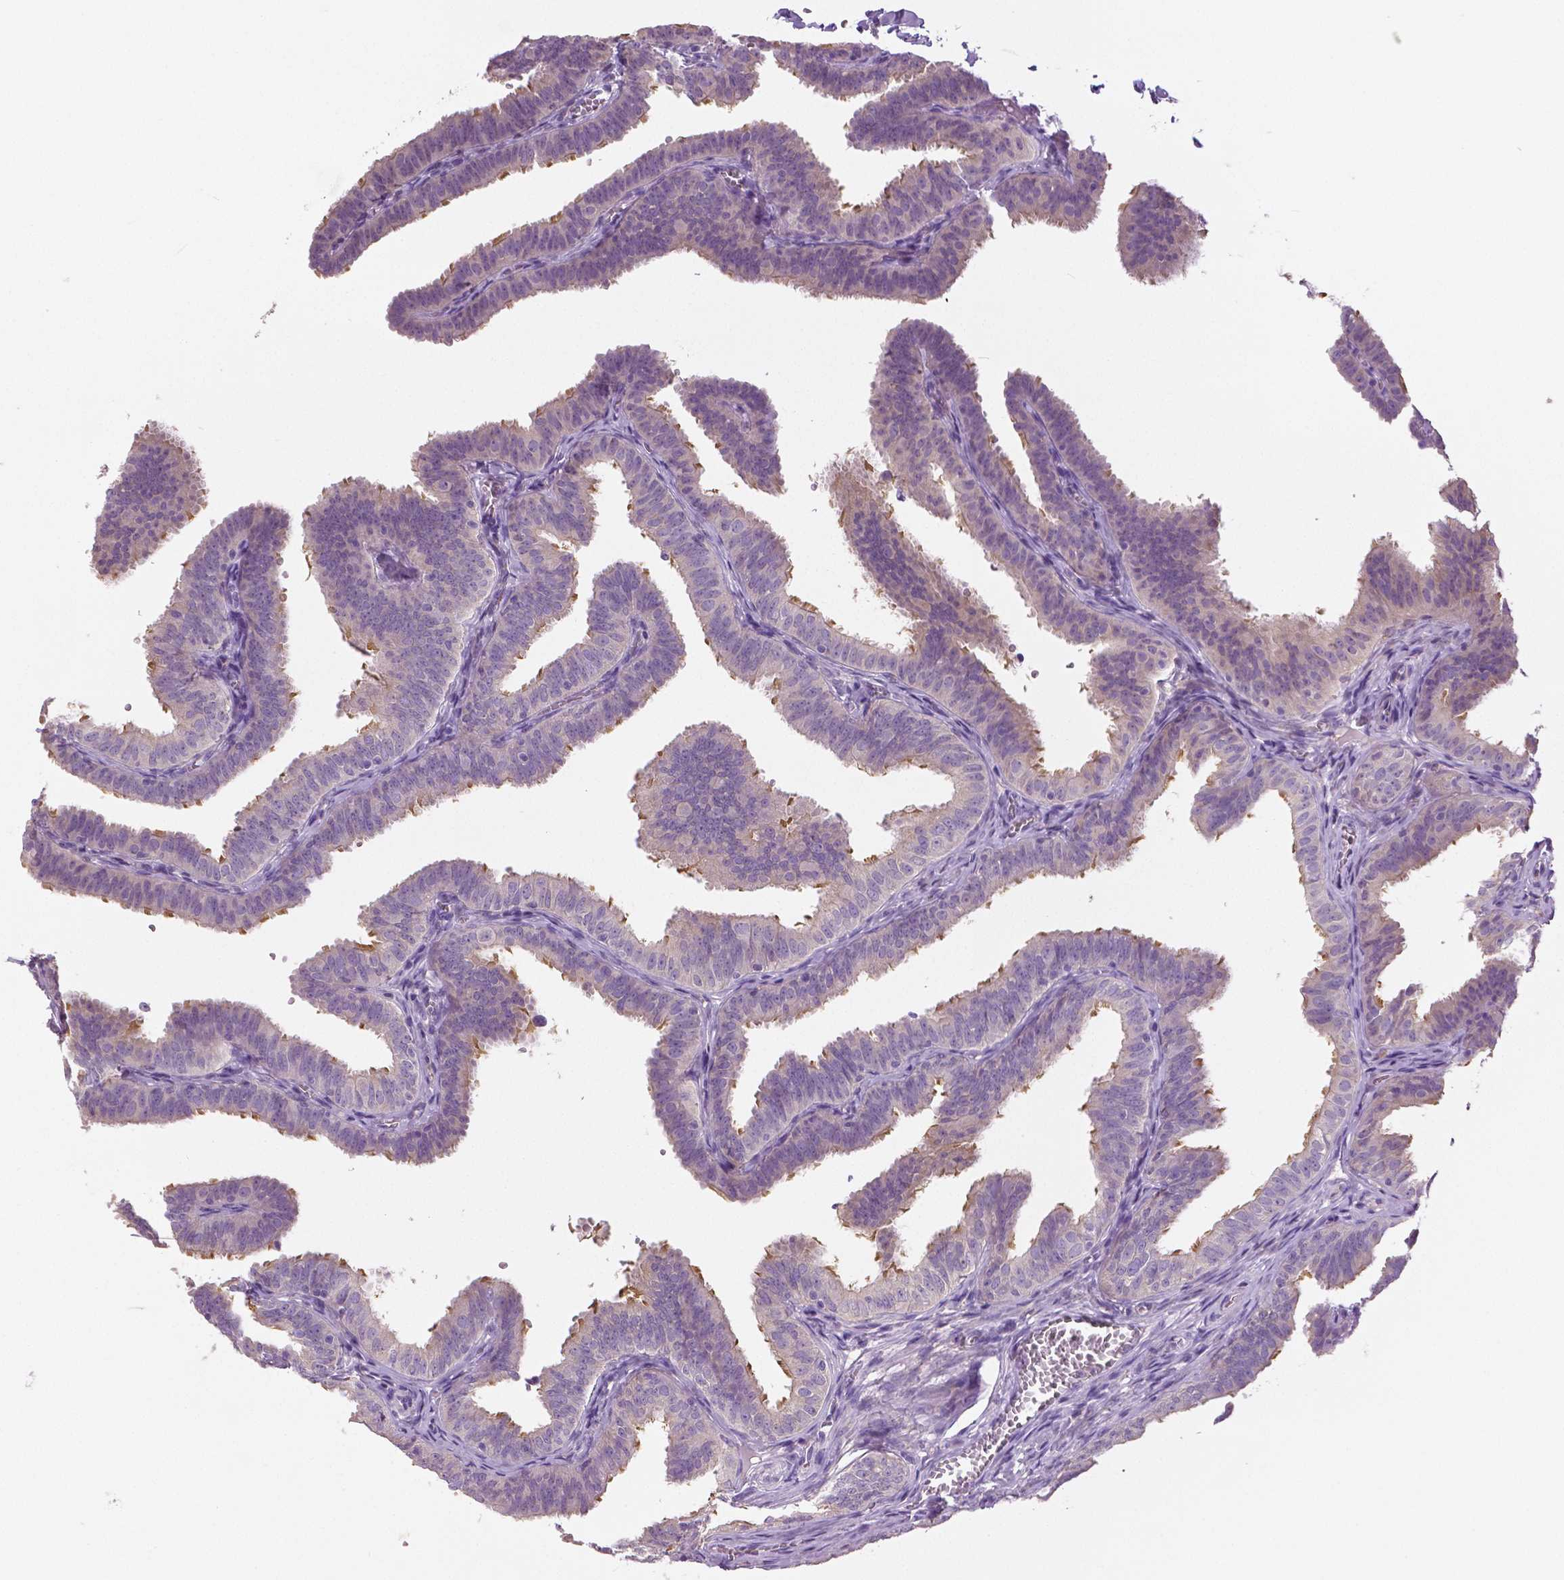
{"staining": {"intensity": "moderate", "quantity": "<25%", "location": "cytoplasmic/membranous"}, "tissue": "fallopian tube", "cell_type": "Glandular cells", "image_type": "normal", "snomed": [{"axis": "morphology", "description": "Normal tissue, NOS"}, {"axis": "topography", "description": "Fallopian tube"}], "caption": "Immunohistochemical staining of benign fallopian tube displays moderate cytoplasmic/membranous protein expression in approximately <25% of glandular cells.", "gene": "DNAH12", "patient": {"sex": "female", "age": 25}}